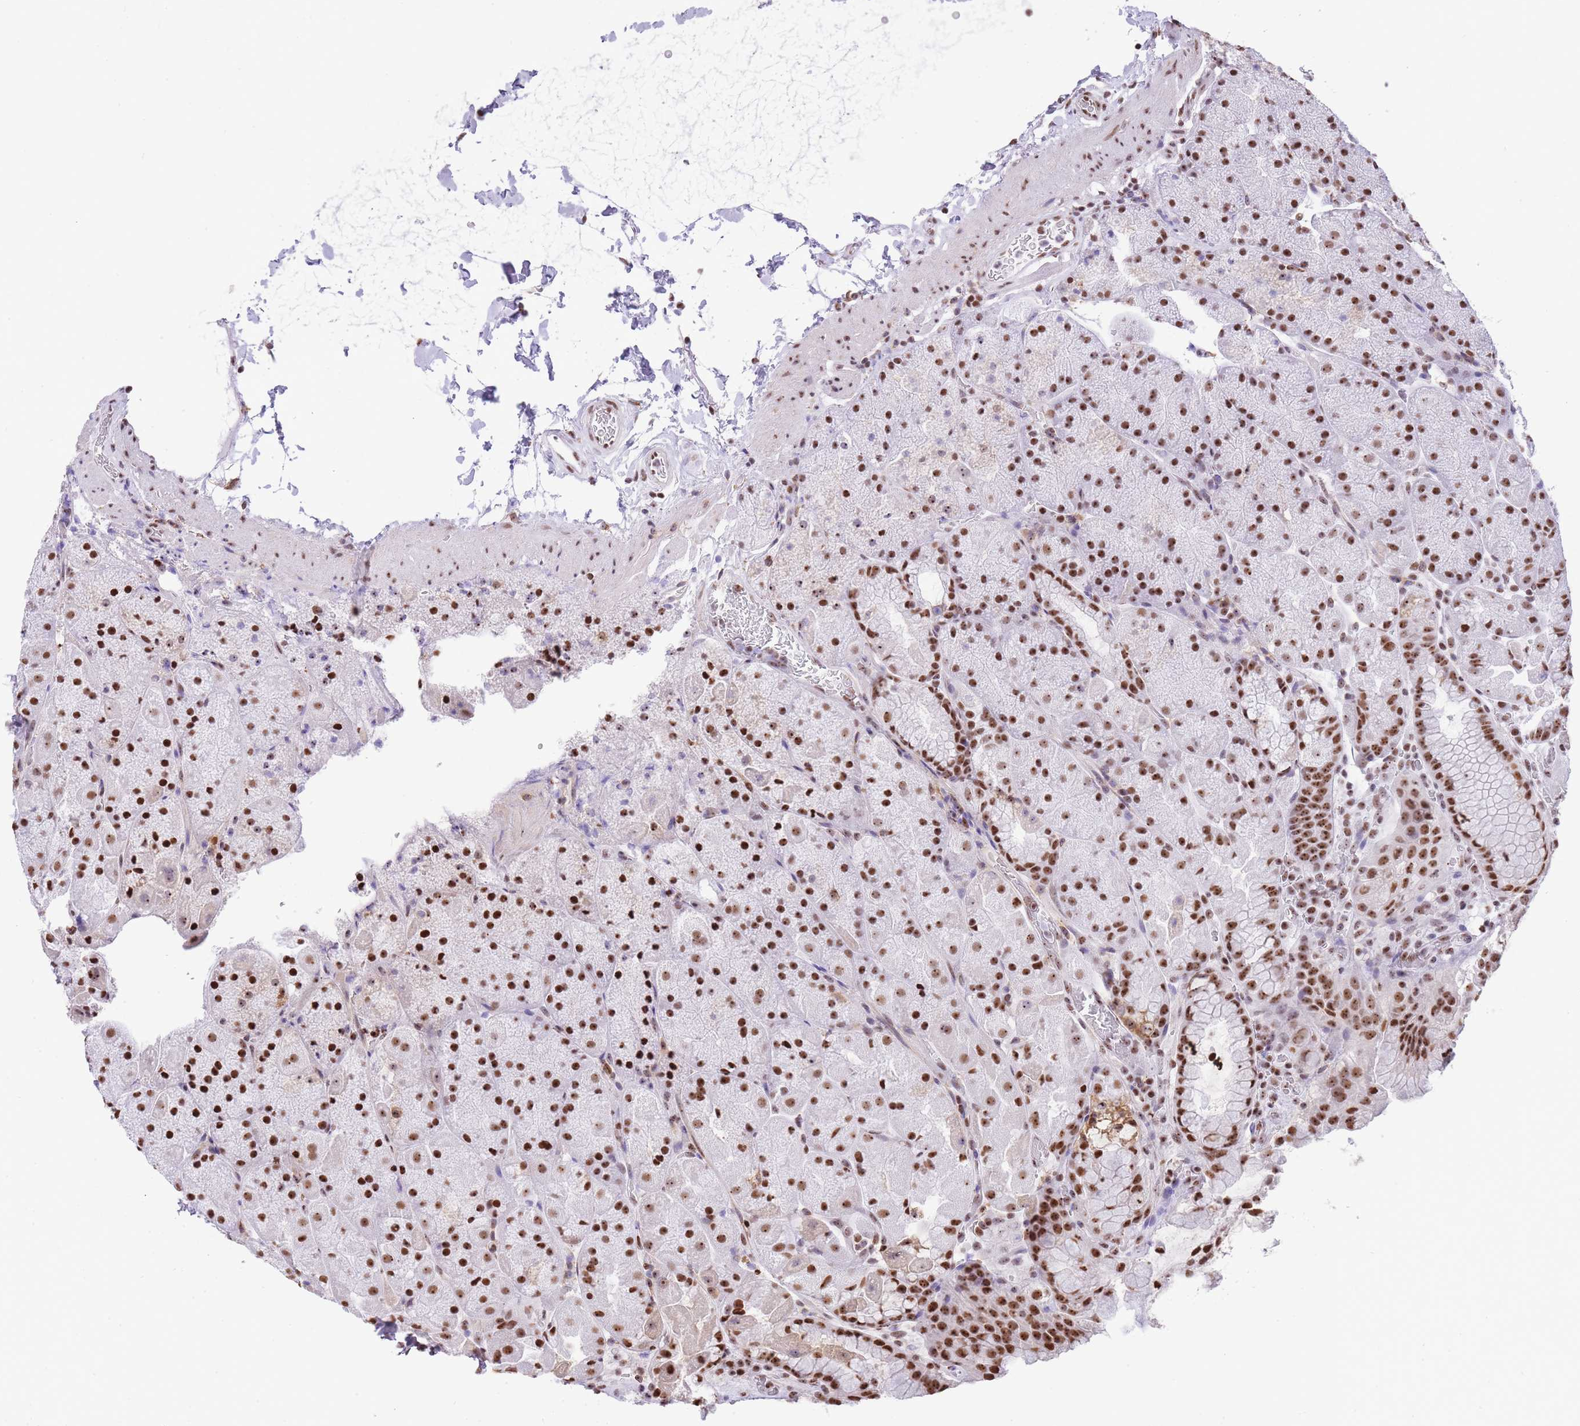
{"staining": {"intensity": "strong", "quantity": ">75%", "location": "nuclear"}, "tissue": "stomach", "cell_type": "Glandular cells", "image_type": "normal", "snomed": [{"axis": "morphology", "description": "Normal tissue, NOS"}, {"axis": "topography", "description": "Stomach, upper"}, {"axis": "topography", "description": "Stomach, lower"}], "caption": "An immunohistochemistry (IHC) histopathology image of normal tissue is shown. Protein staining in brown highlights strong nuclear positivity in stomach within glandular cells.", "gene": "EVC2", "patient": {"sex": "male", "age": 67}}